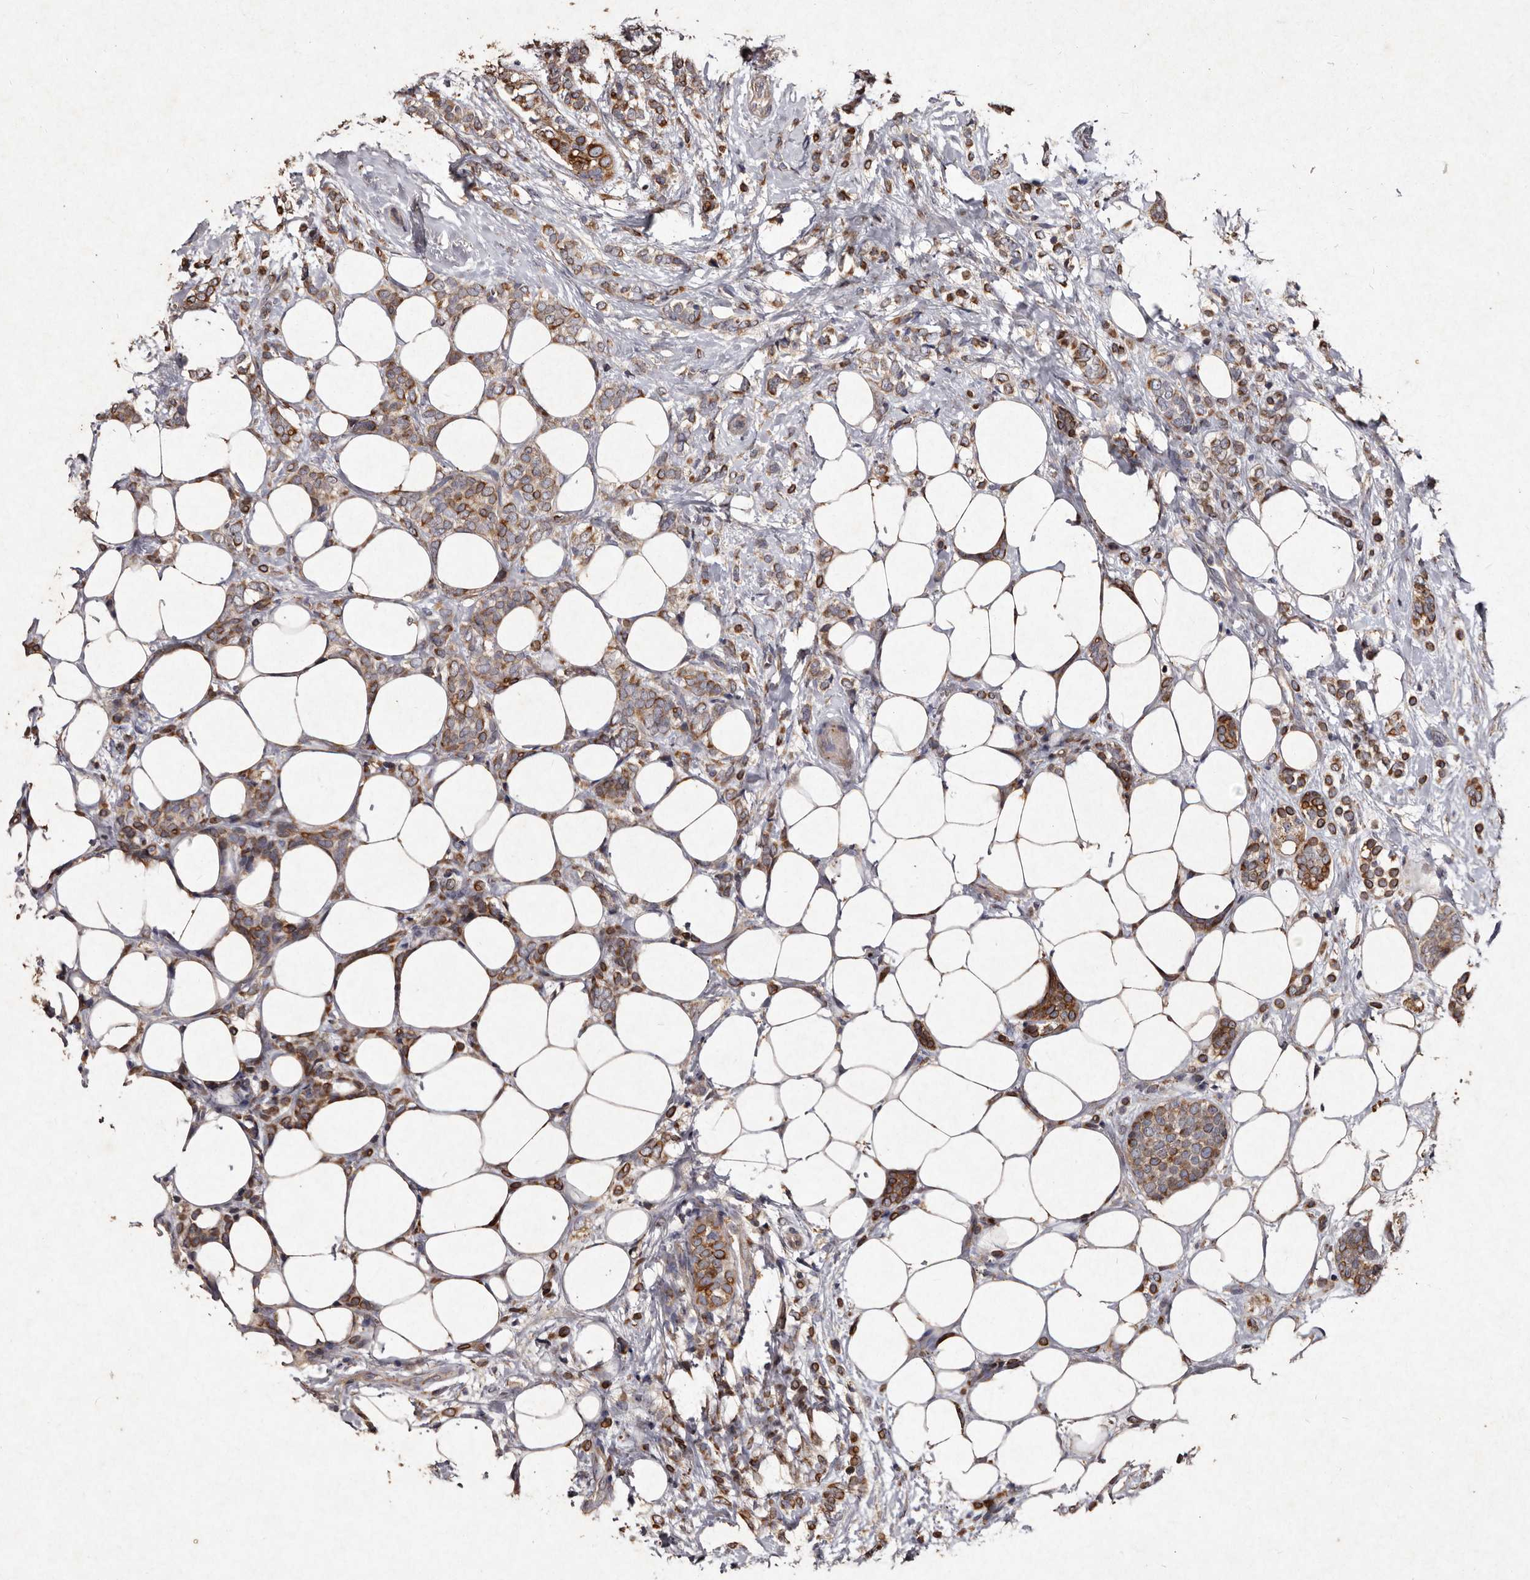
{"staining": {"intensity": "moderate", "quantity": ">75%", "location": "cytoplasmic/membranous"}, "tissue": "breast cancer", "cell_type": "Tumor cells", "image_type": "cancer", "snomed": [{"axis": "morphology", "description": "Lobular carcinoma"}, {"axis": "topography", "description": "Breast"}], "caption": "Lobular carcinoma (breast) stained for a protein displays moderate cytoplasmic/membranous positivity in tumor cells. (brown staining indicates protein expression, while blue staining denotes nuclei).", "gene": "TFB1M", "patient": {"sex": "female", "age": 50}}